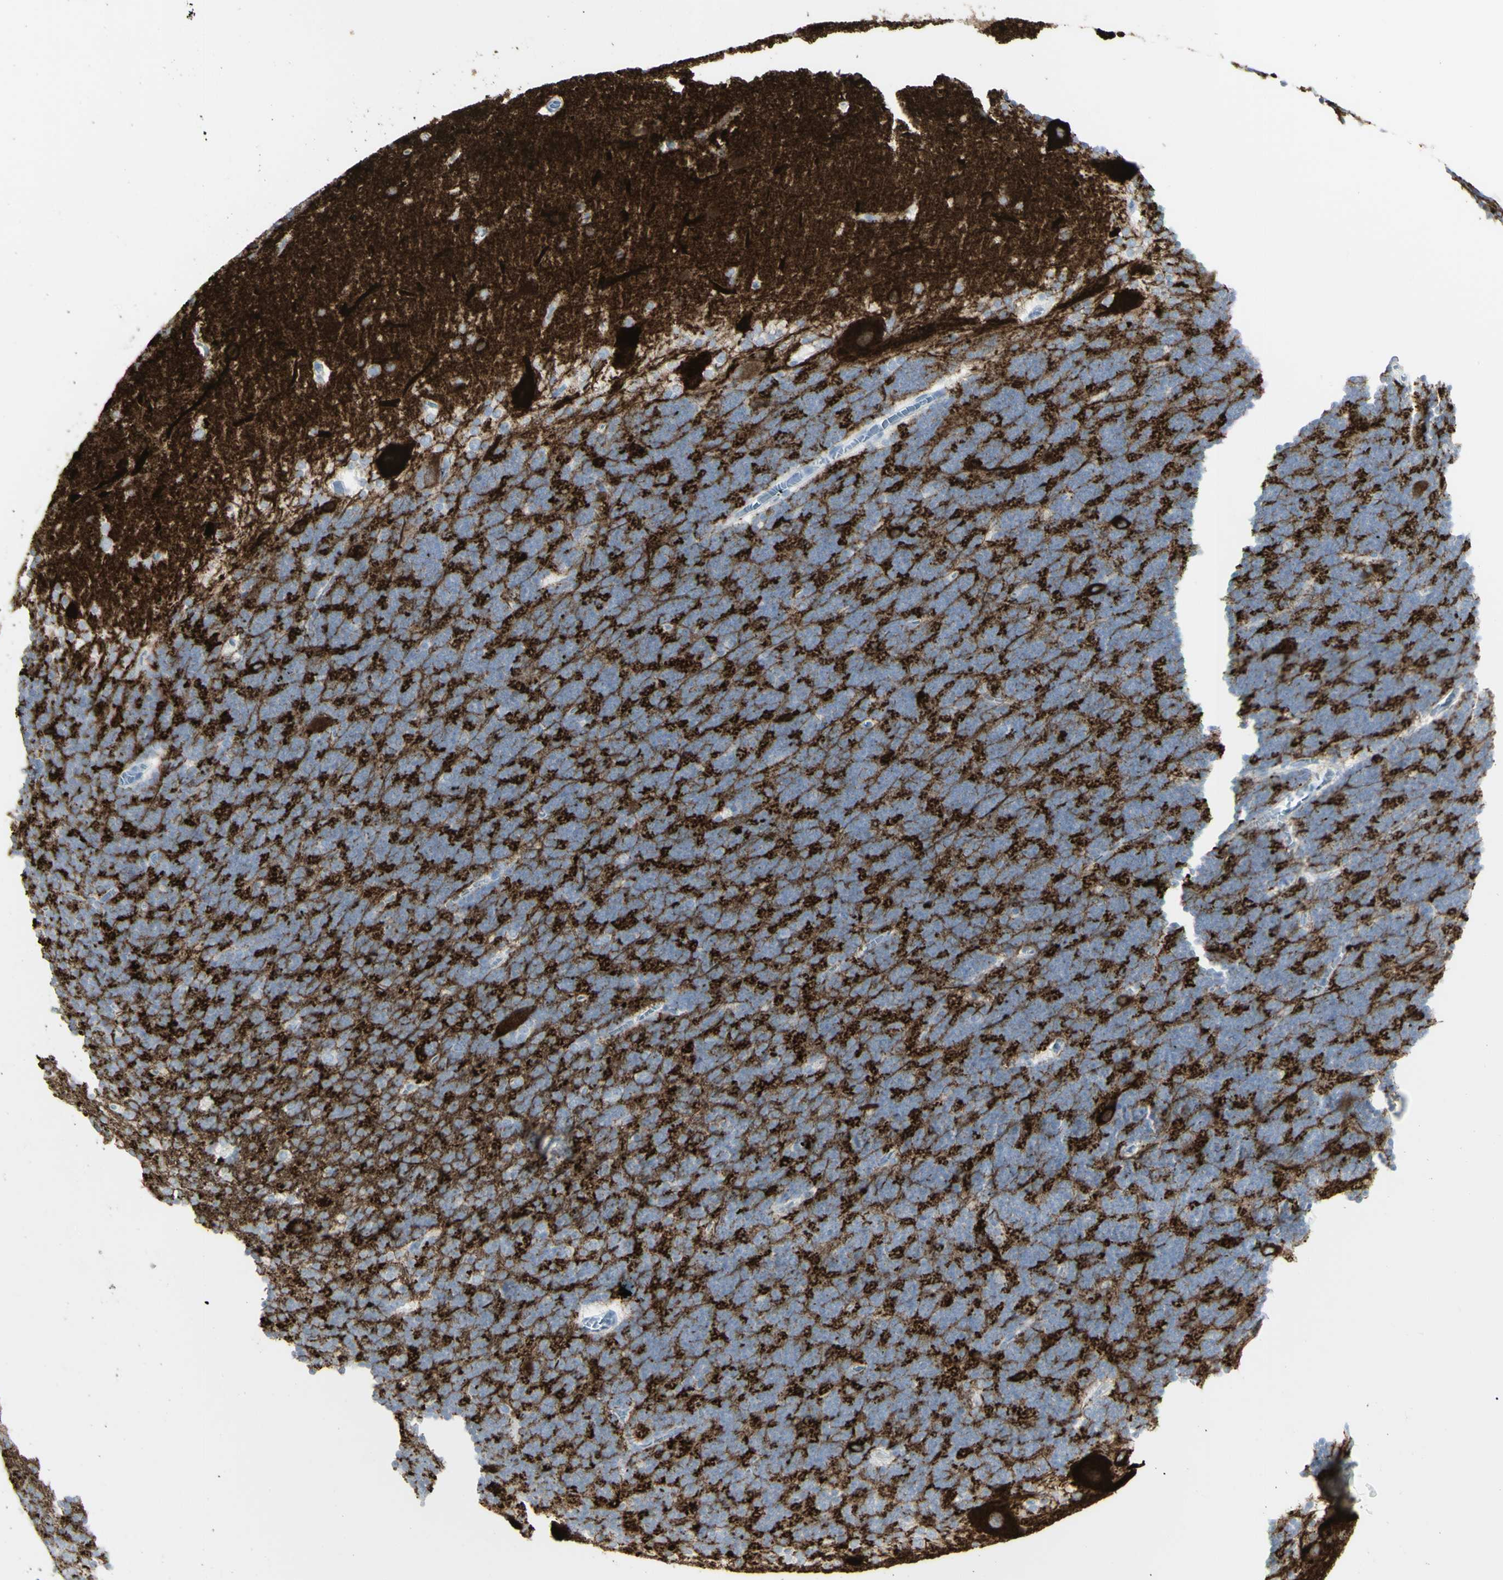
{"staining": {"intensity": "negative", "quantity": "none", "location": "none"}, "tissue": "cerebellum", "cell_type": "Cells in granular layer", "image_type": "normal", "snomed": [{"axis": "morphology", "description": "Normal tissue, NOS"}, {"axis": "topography", "description": "Cerebellum"}], "caption": "IHC of benign human cerebellum shows no expression in cells in granular layer.", "gene": "ENSG00000198211", "patient": {"sex": "female", "age": 19}}